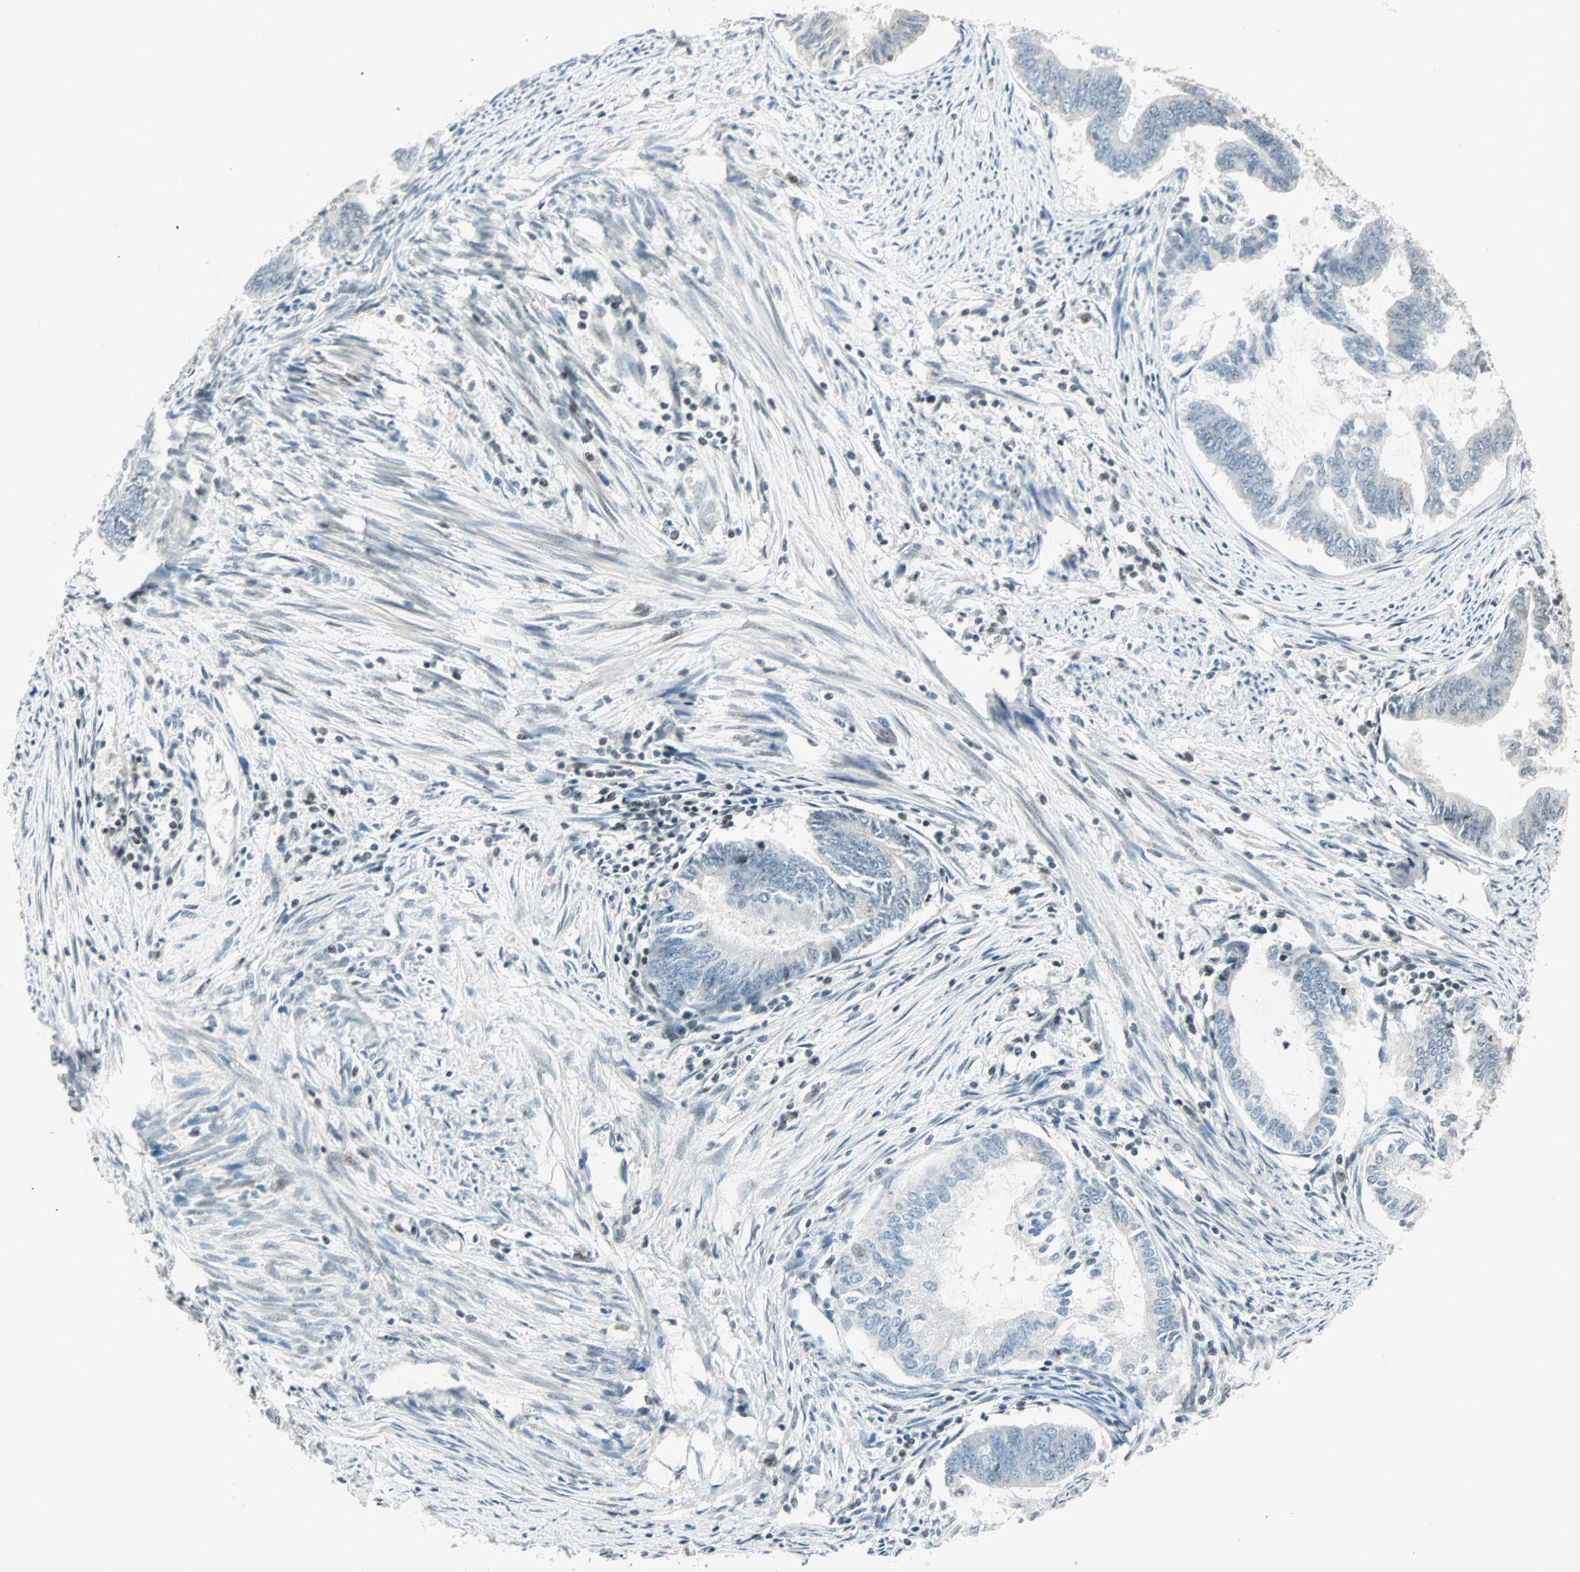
{"staining": {"intensity": "weak", "quantity": "<25%", "location": "nuclear"}, "tissue": "endometrial cancer", "cell_type": "Tumor cells", "image_type": "cancer", "snomed": [{"axis": "morphology", "description": "Adenocarcinoma, NOS"}, {"axis": "topography", "description": "Endometrium"}], "caption": "There is no significant staining in tumor cells of adenocarcinoma (endometrial). (IHC, brightfield microscopy, high magnification).", "gene": "SMAD3", "patient": {"sex": "female", "age": 86}}